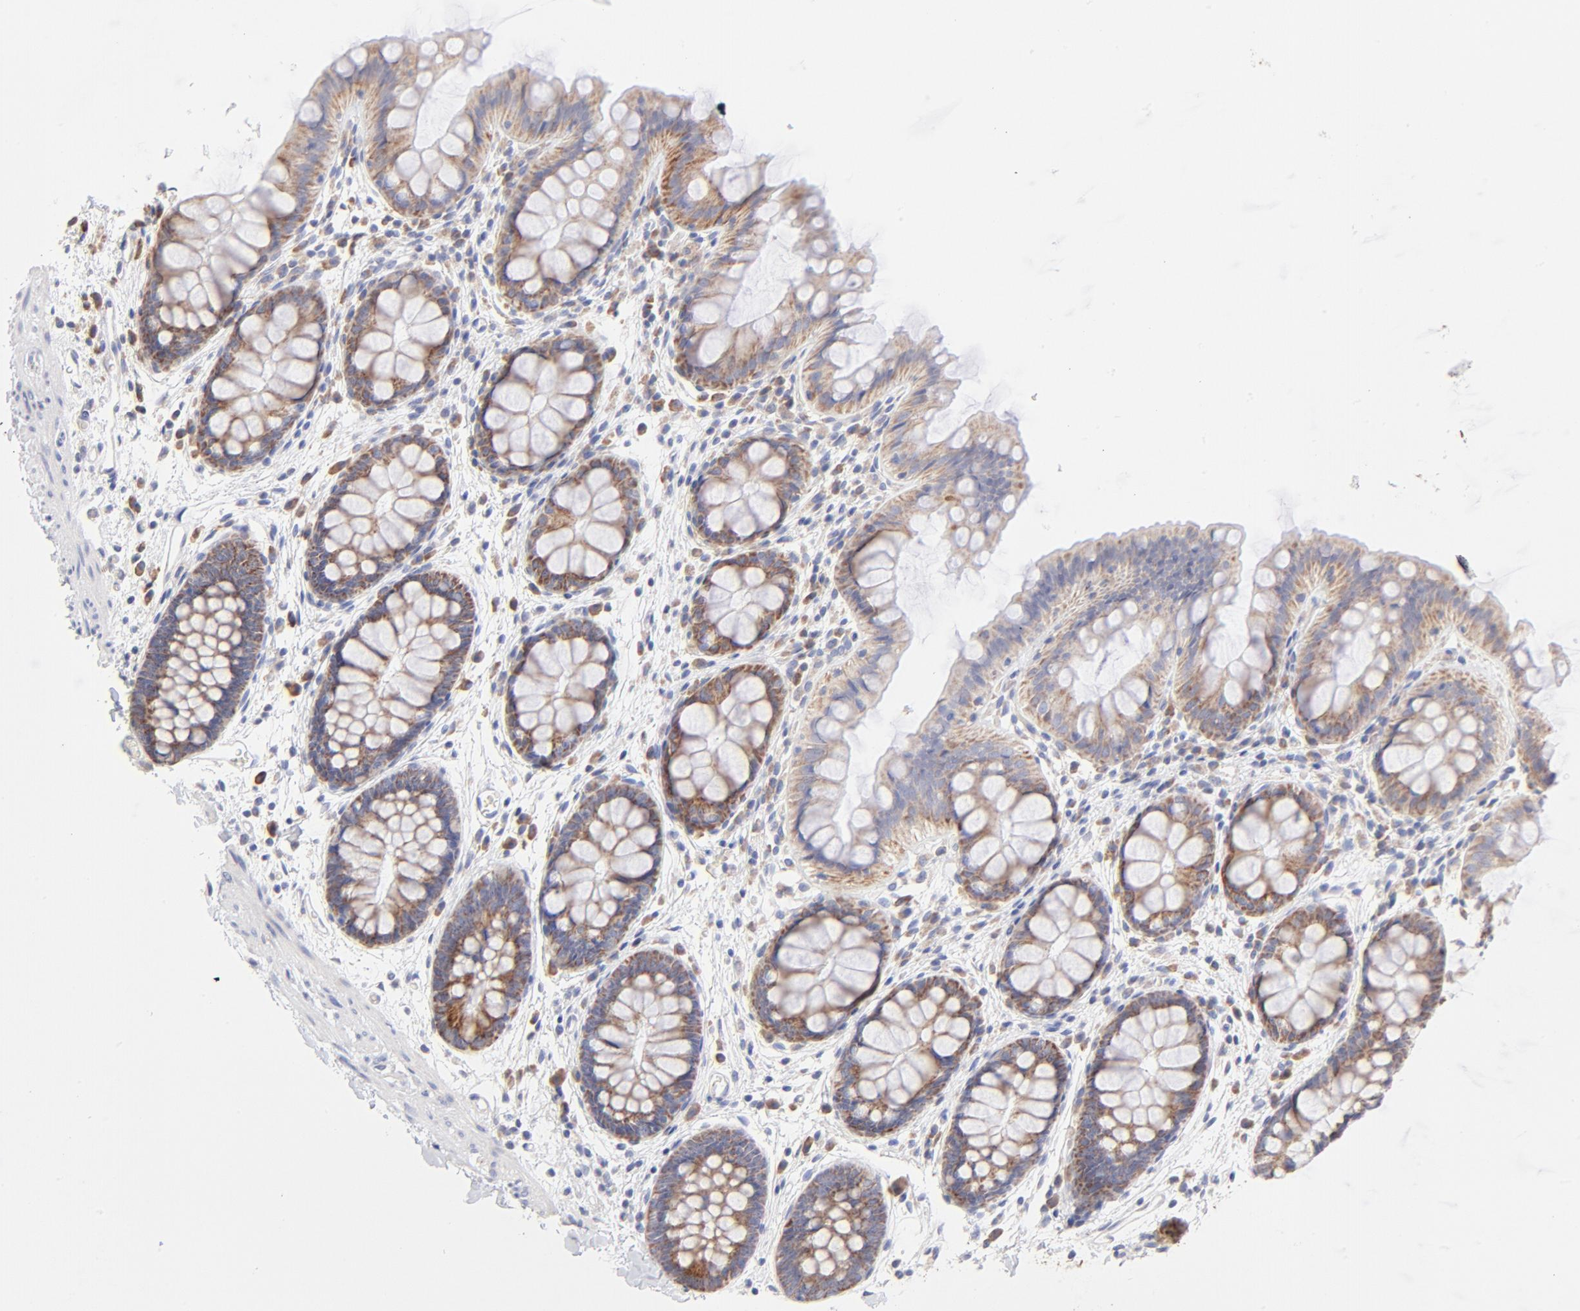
{"staining": {"intensity": "negative", "quantity": "none", "location": "none"}, "tissue": "colon", "cell_type": "Endothelial cells", "image_type": "normal", "snomed": [{"axis": "morphology", "description": "Normal tissue, NOS"}, {"axis": "topography", "description": "Smooth muscle"}, {"axis": "topography", "description": "Colon"}], "caption": "Immunohistochemistry (IHC) photomicrograph of benign colon: human colon stained with DAB (3,3'-diaminobenzidine) displays no significant protein positivity in endothelial cells. (Stains: DAB (3,3'-diaminobenzidine) IHC with hematoxylin counter stain, Microscopy: brightfield microscopy at high magnification).", "gene": "TIMM8A", "patient": {"sex": "male", "age": 67}}